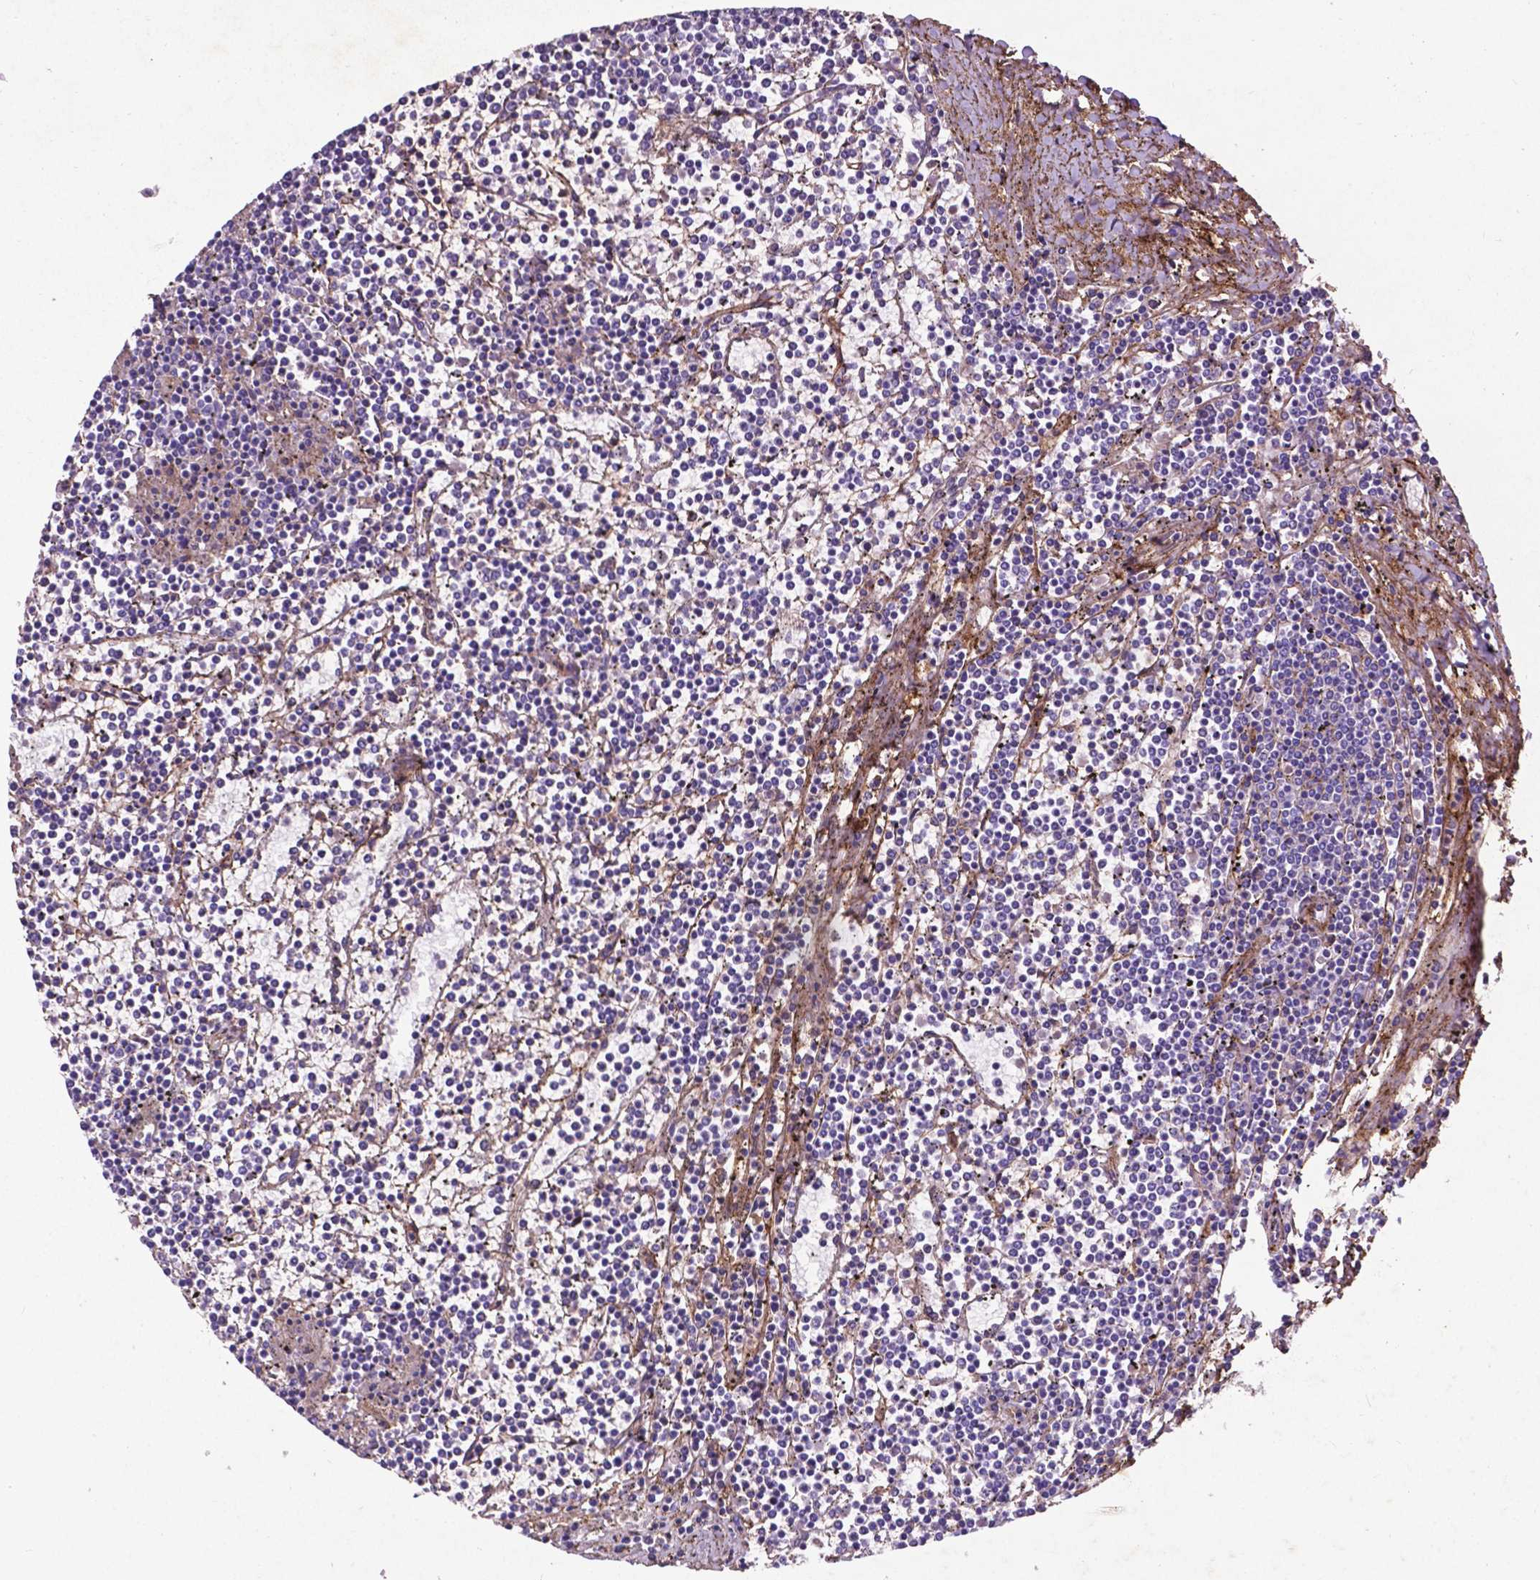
{"staining": {"intensity": "negative", "quantity": "none", "location": "none"}, "tissue": "lymphoma", "cell_type": "Tumor cells", "image_type": "cancer", "snomed": [{"axis": "morphology", "description": "Malignant lymphoma, non-Hodgkin's type, Low grade"}, {"axis": "topography", "description": "Spleen"}], "caption": "Immunohistochemistry histopathology image of neoplastic tissue: low-grade malignant lymphoma, non-Hodgkin's type stained with DAB (3,3'-diaminobenzidine) exhibits no significant protein positivity in tumor cells.", "gene": "RRAS", "patient": {"sex": "female", "age": 19}}